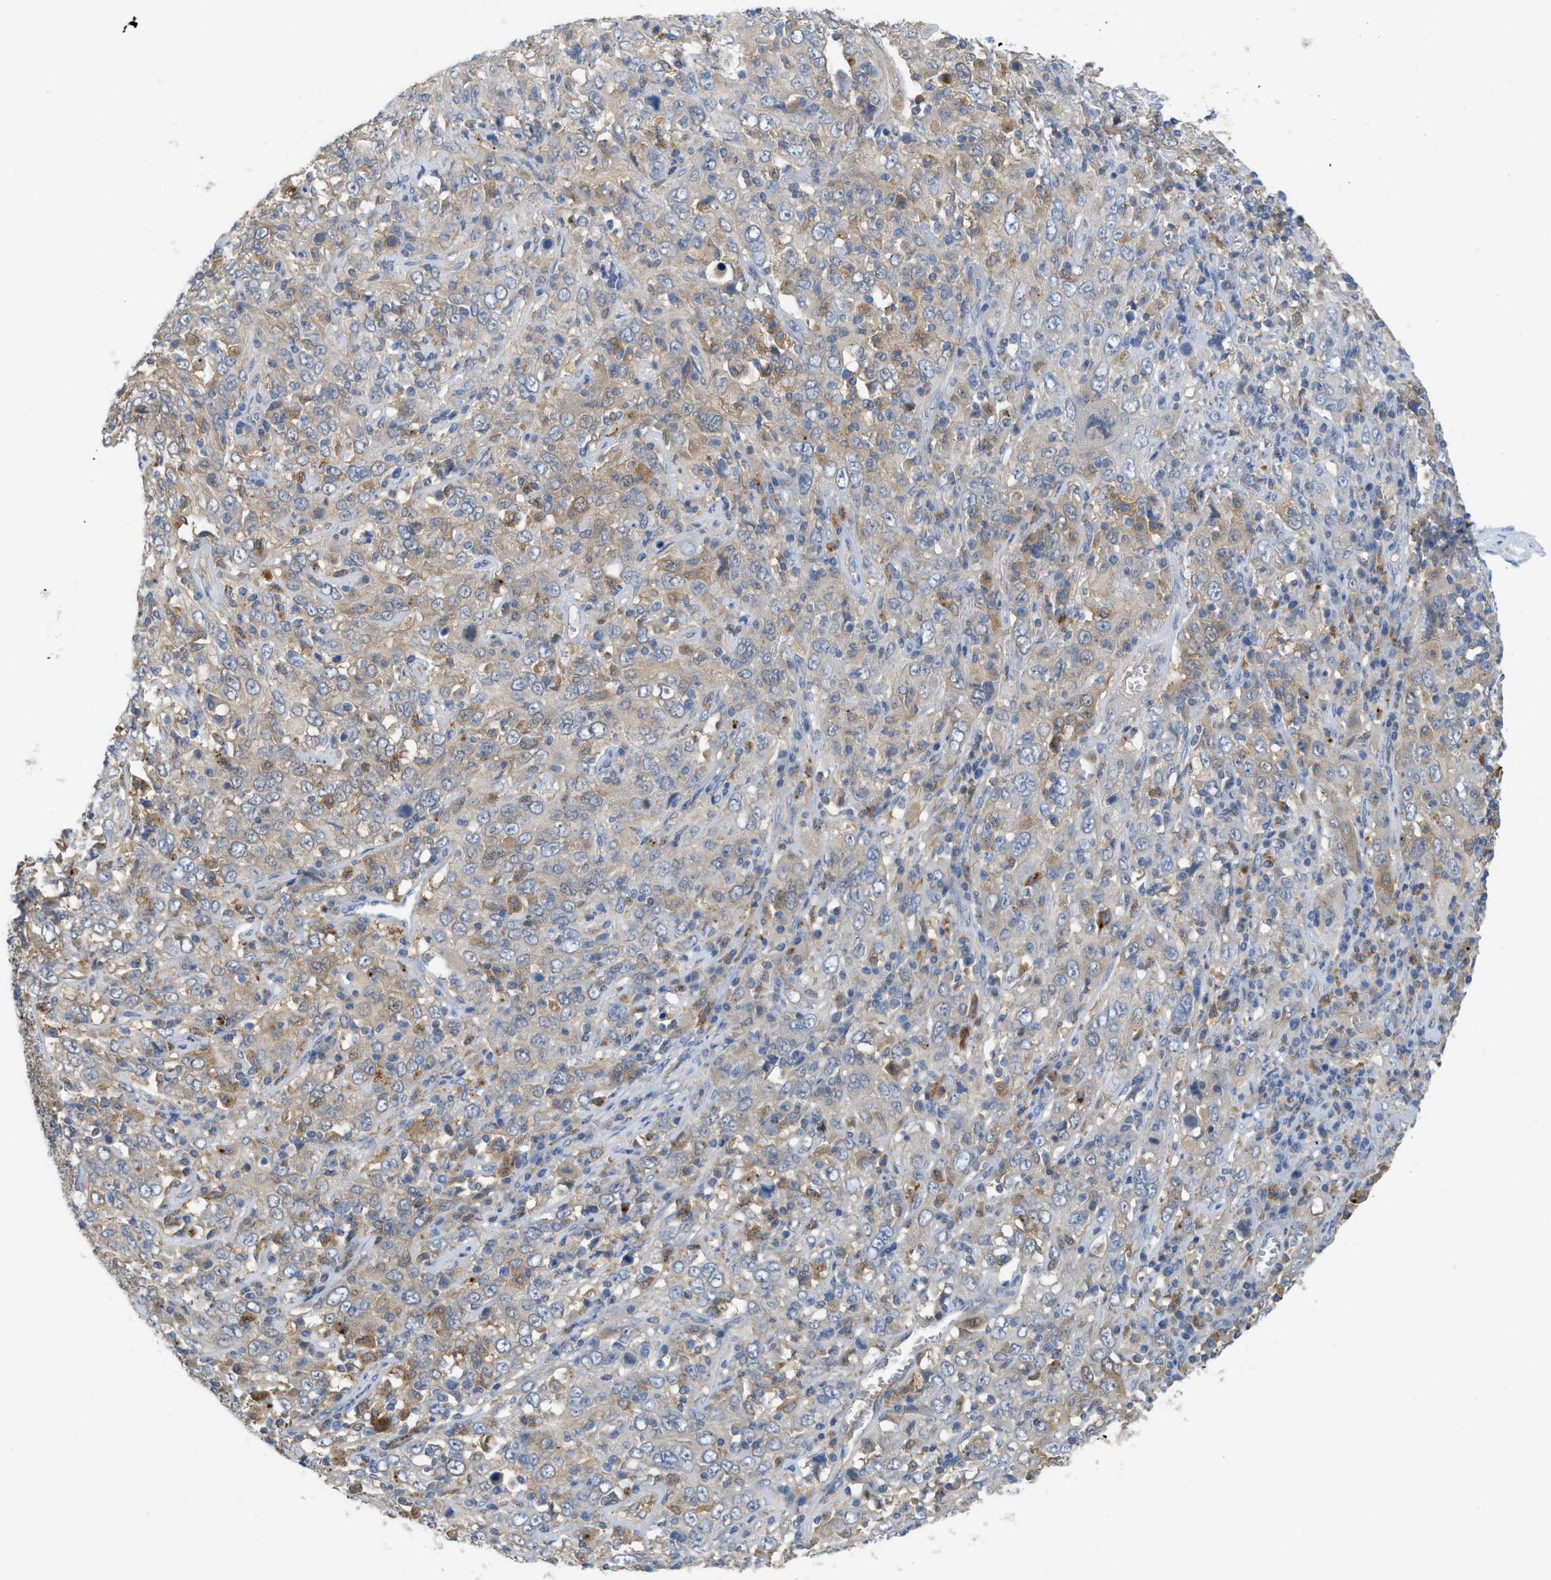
{"staining": {"intensity": "weak", "quantity": ">75%", "location": "cytoplasmic/membranous"}, "tissue": "cervical cancer", "cell_type": "Tumor cells", "image_type": "cancer", "snomed": [{"axis": "morphology", "description": "Squamous cell carcinoma, NOS"}, {"axis": "topography", "description": "Cervix"}], "caption": "IHC staining of cervical cancer (squamous cell carcinoma), which displays low levels of weak cytoplasmic/membranous expression in approximately >75% of tumor cells indicating weak cytoplasmic/membranous protein staining. The staining was performed using DAB (brown) for protein detection and nuclei were counterstained in hematoxylin (blue).", "gene": "CSTB", "patient": {"sex": "female", "age": 46}}